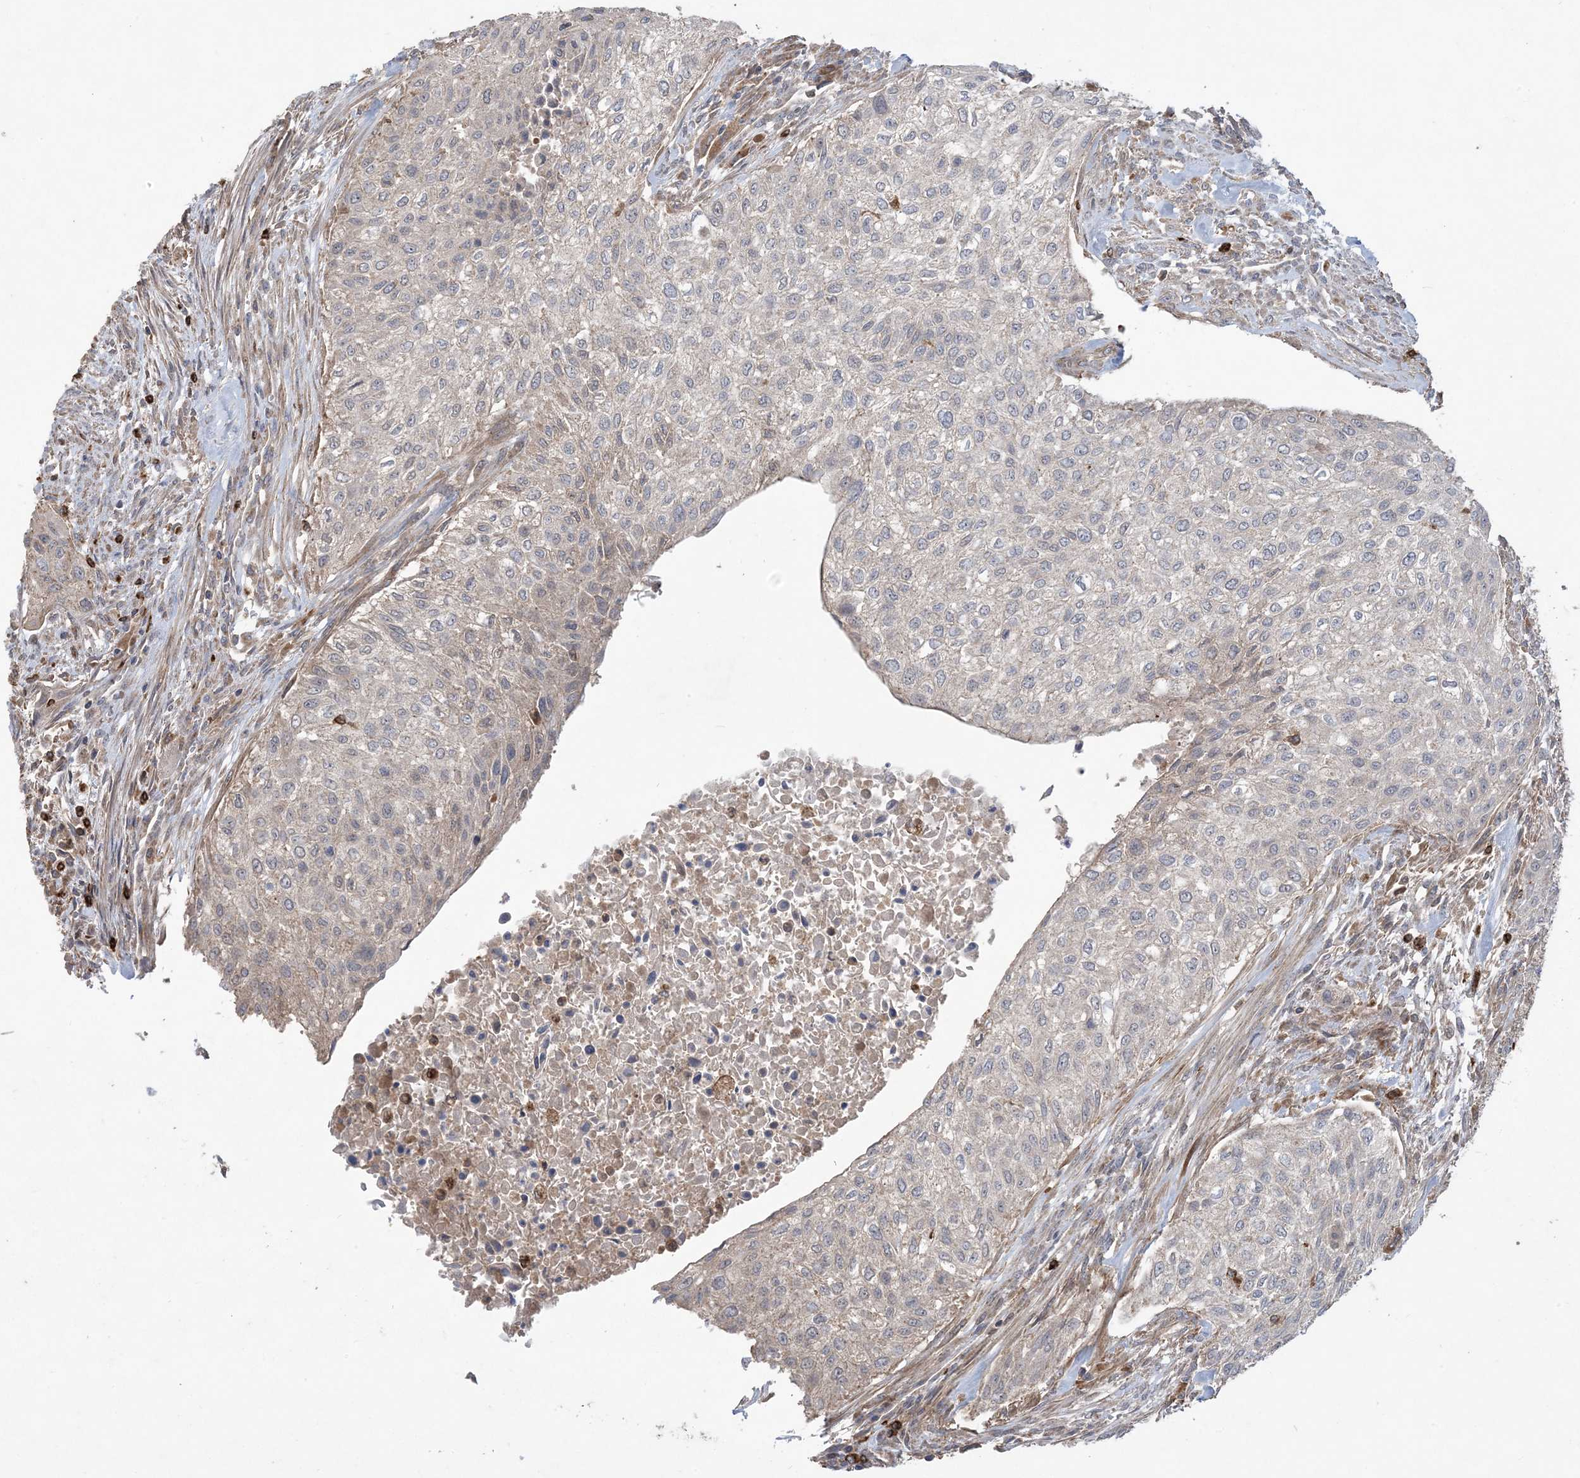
{"staining": {"intensity": "weak", "quantity": "25%-75%", "location": "cytoplasmic/membranous"}, "tissue": "urothelial cancer", "cell_type": "Tumor cells", "image_type": "cancer", "snomed": [{"axis": "morphology", "description": "Urothelial carcinoma, High grade"}, {"axis": "topography", "description": "Urinary bladder"}], "caption": "IHC micrograph of high-grade urothelial carcinoma stained for a protein (brown), which shows low levels of weak cytoplasmic/membranous staining in about 25%-75% of tumor cells.", "gene": "MASP2", "patient": {"sex": "male", "age": 35}}